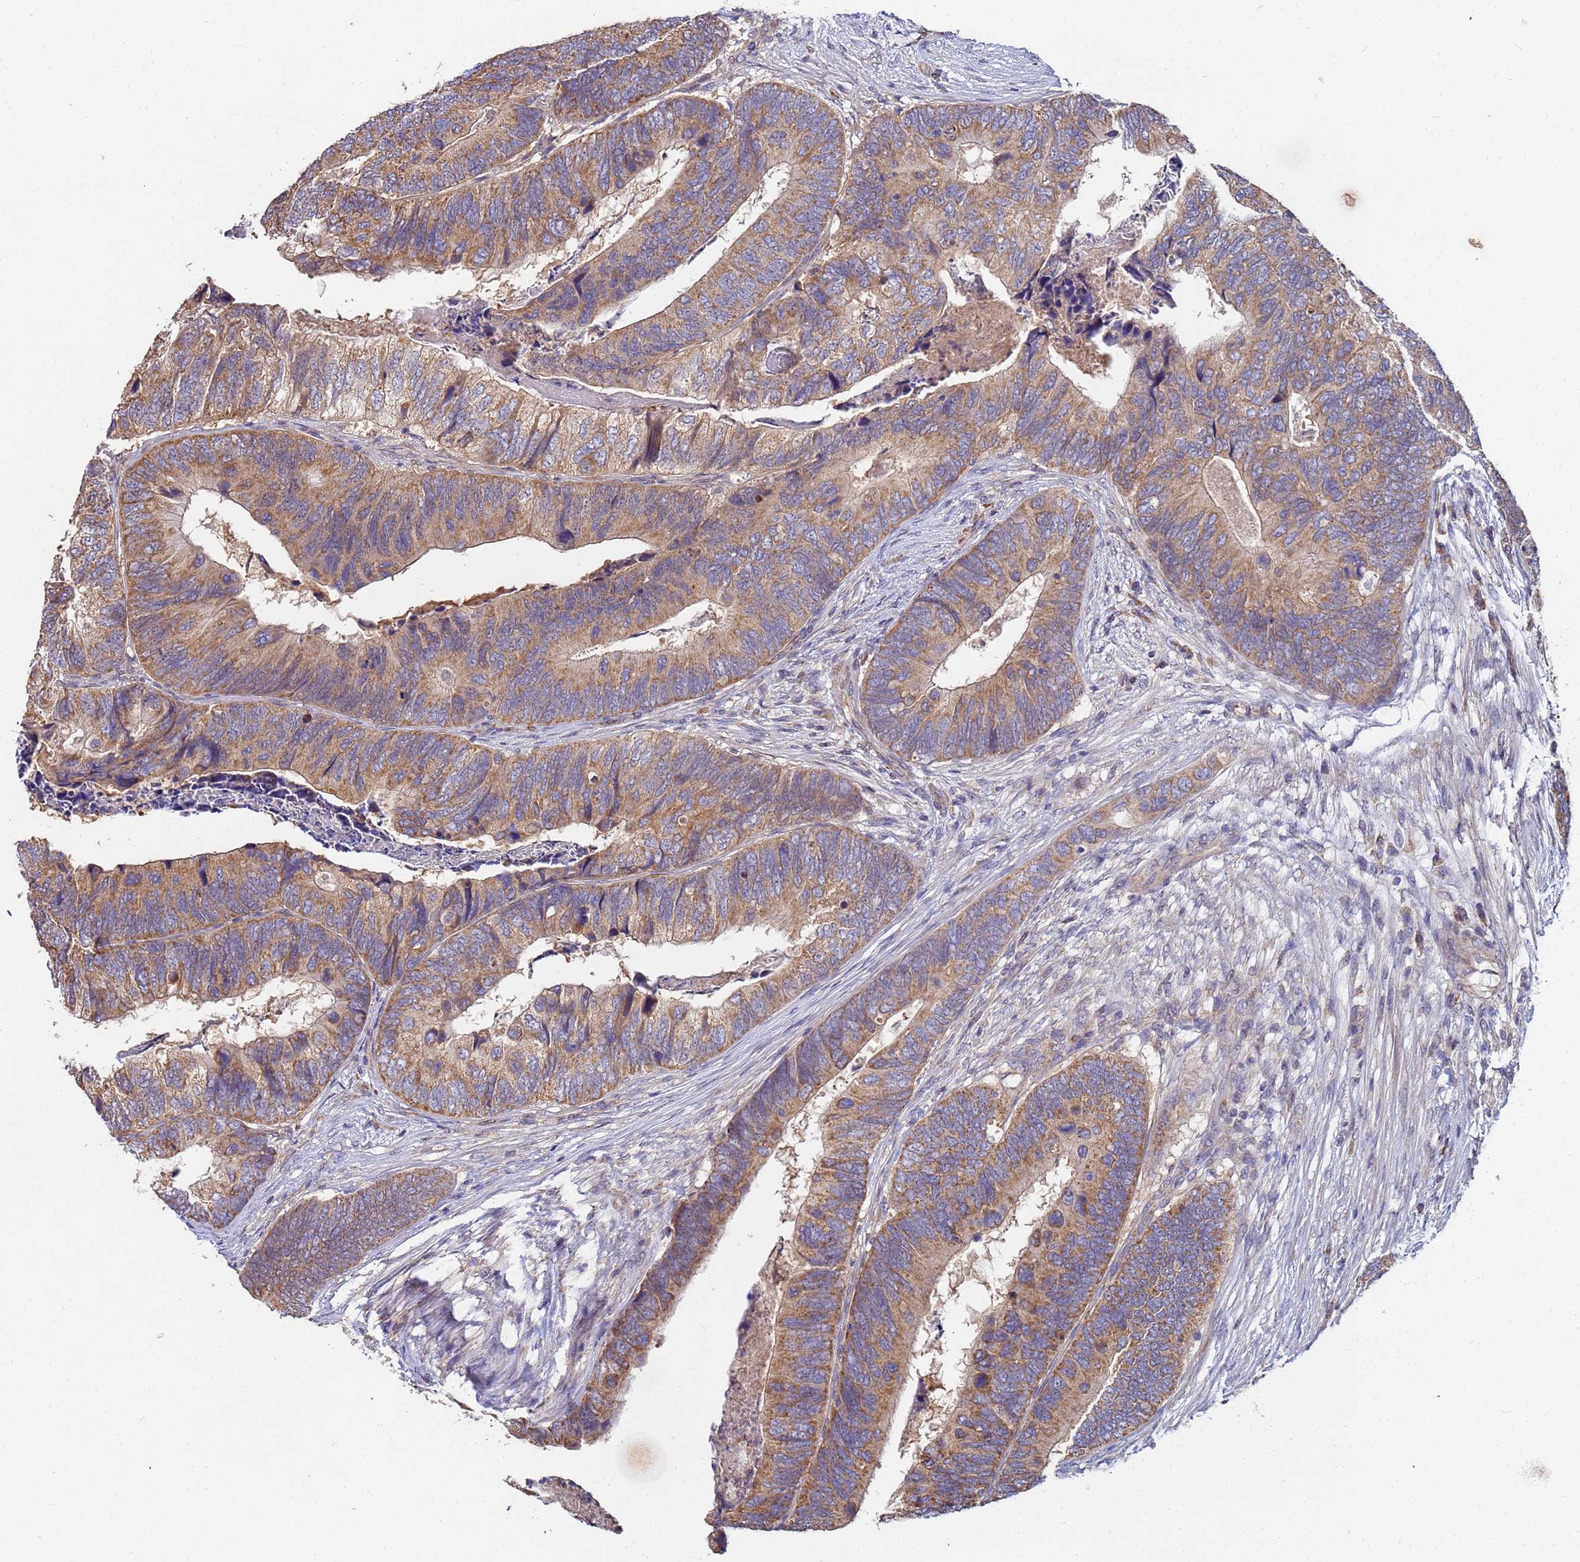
{"staining": {"intensity": "moderate", "quantity": ">75%", "location": "cytoplasmic/membranous"}, "tissue": "colorectal cancer", "cell_type": "Tumor cells", "image_type": "cancer", "snomed": [{"axis": "morphology", "description": "Adenocarcinoma, NOS"}, {"axis": "topography", "description": "Colon"}], "caption": "Protein expression analysis of colorectal adenocarcinoma displays moderate cytoplasmic/membranous staining in approximately >75% of tumor cells.", "gene": "C5orf34", "patient": {"sex": "female", "age": 67}}